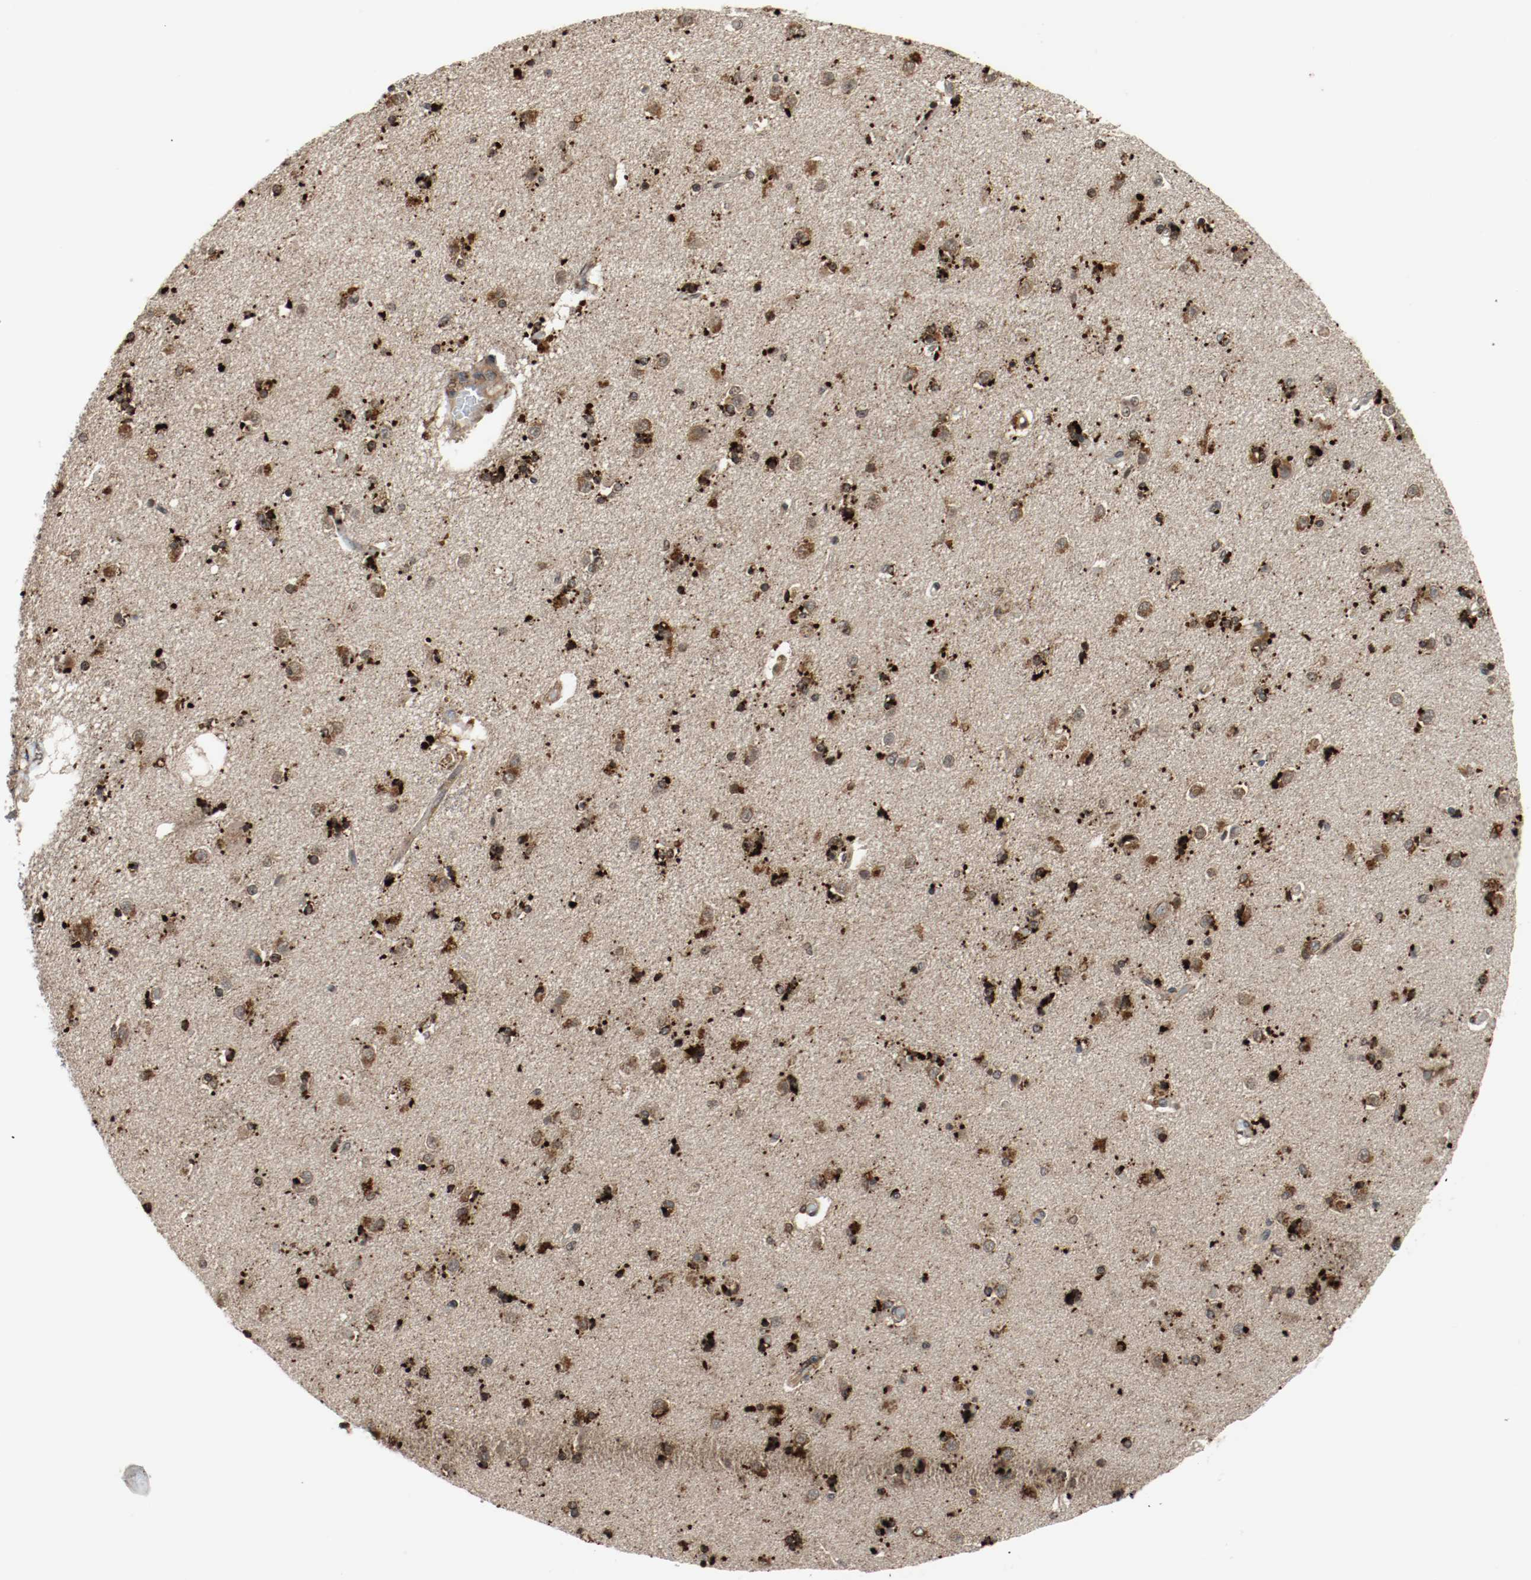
{"staining": {"intensity": "strong", "quantity": ">75%", "location": "cytoplasmic/membranous"}, "tissue": "caudate", "cell_type": "Glial cells", "image_type": "normal", "snomed": [{"axis": "morphology", "description": "Normal tissue, NOS"}, {"axis": "topography", "description": "Lateral ventricle wall"}], "caption": "Immunohistochemistry (IHC) histopathology image of unremarkable caudate stained for a protein (brown), which displays high levels of strong cytoplasmic/membranous expression in about >75% of glial cells.", "gene": "LAMP2", "patient": {"sex": "female", "age": 54}}